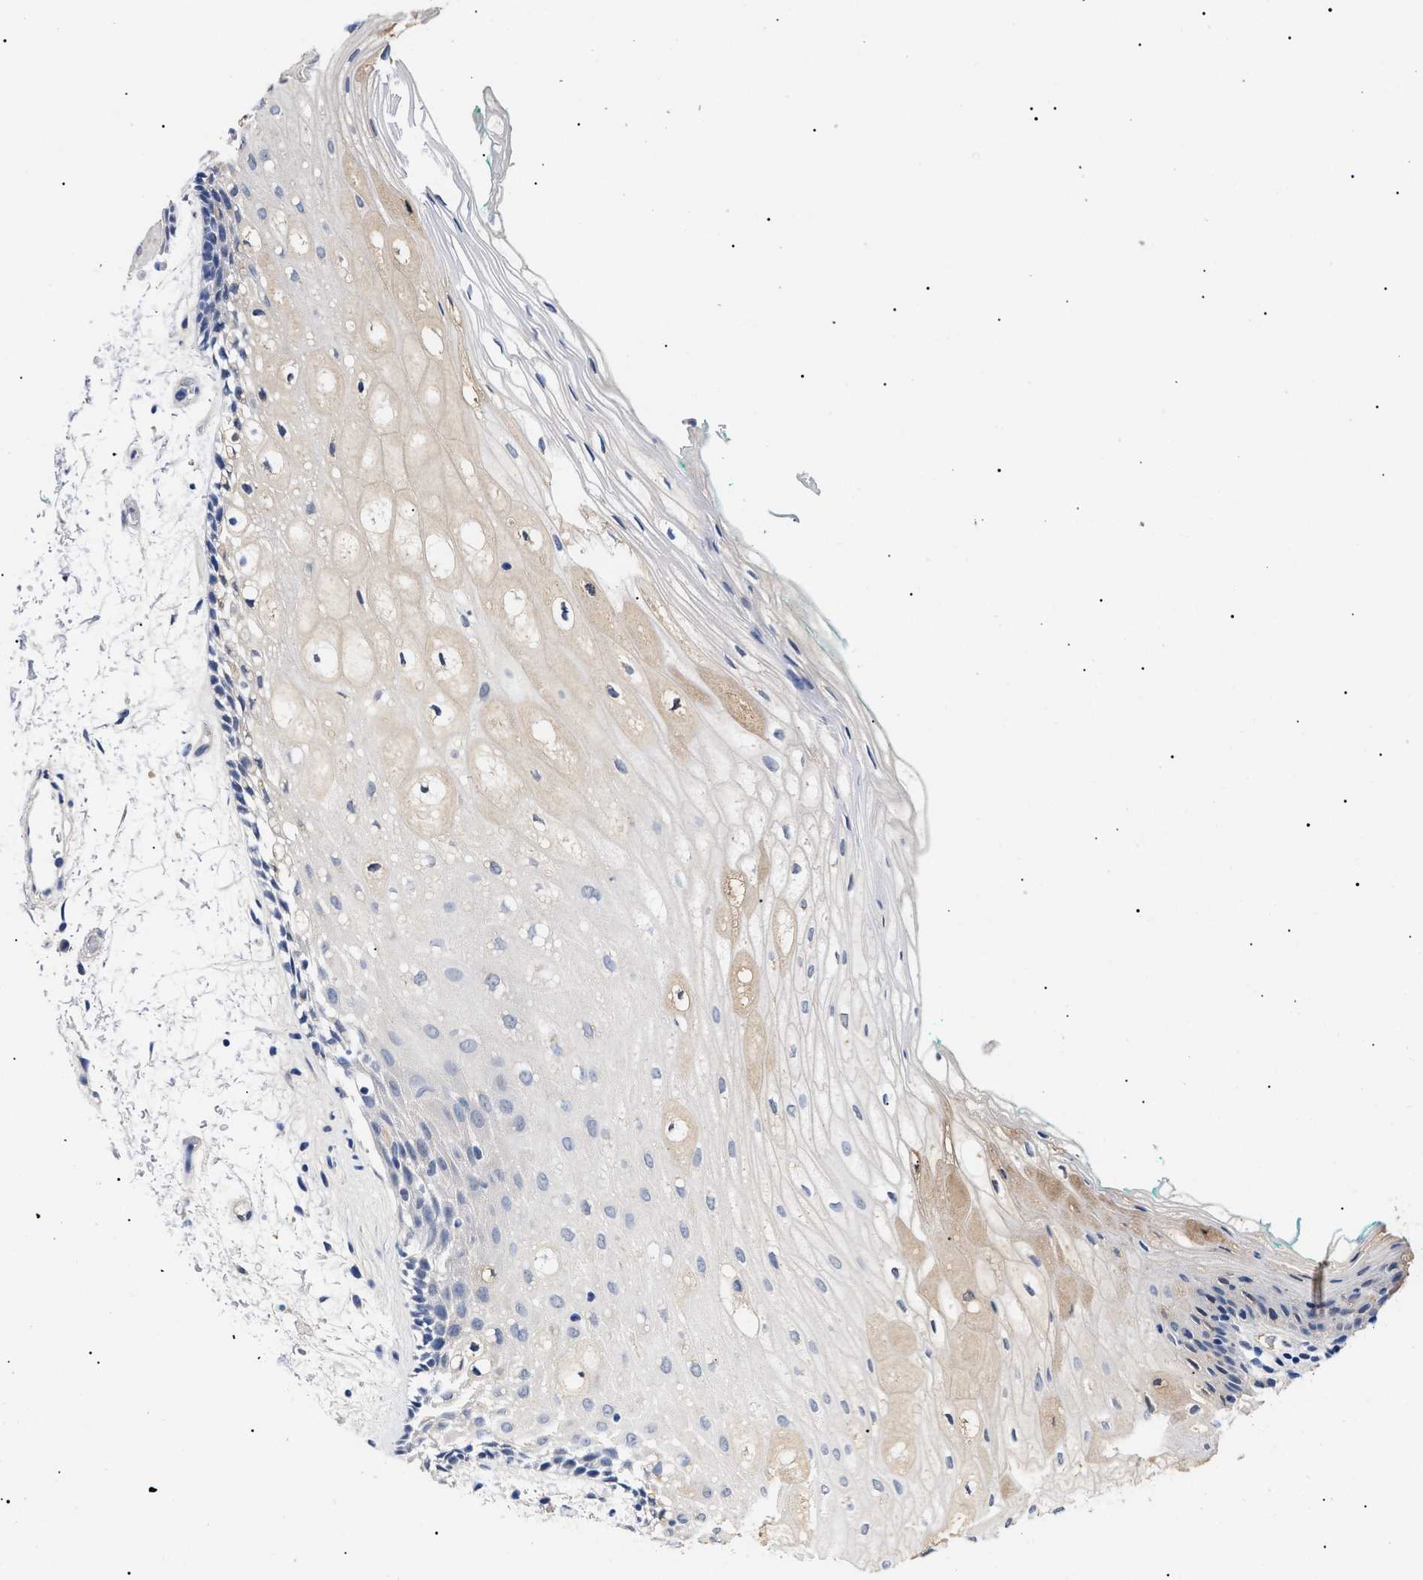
{"staining": {"intensity": "weak", "quantity": "<25%", "location": "cytoplasmic/membranous"}, "tissue": "oral mucosa", "cell_type": "Squamous epithelial cells", "image_type": "normal", "snomed": [{"axis": "morphology", "description": "Normal tissue, NOS"}, {"axis": "topography", "description": "Skeletal muscle"}, {"axis": "topography", "description": "Oral tissue"}, {"axis": "topography", "description": "Peripheral nerve tissue"}], "caption": "Image shows no significant protein positivity in squamous epithelial cells of normal oral mucosa.", "gene": "PRRT2", "patient": {"sex": "female", "age": 84}}